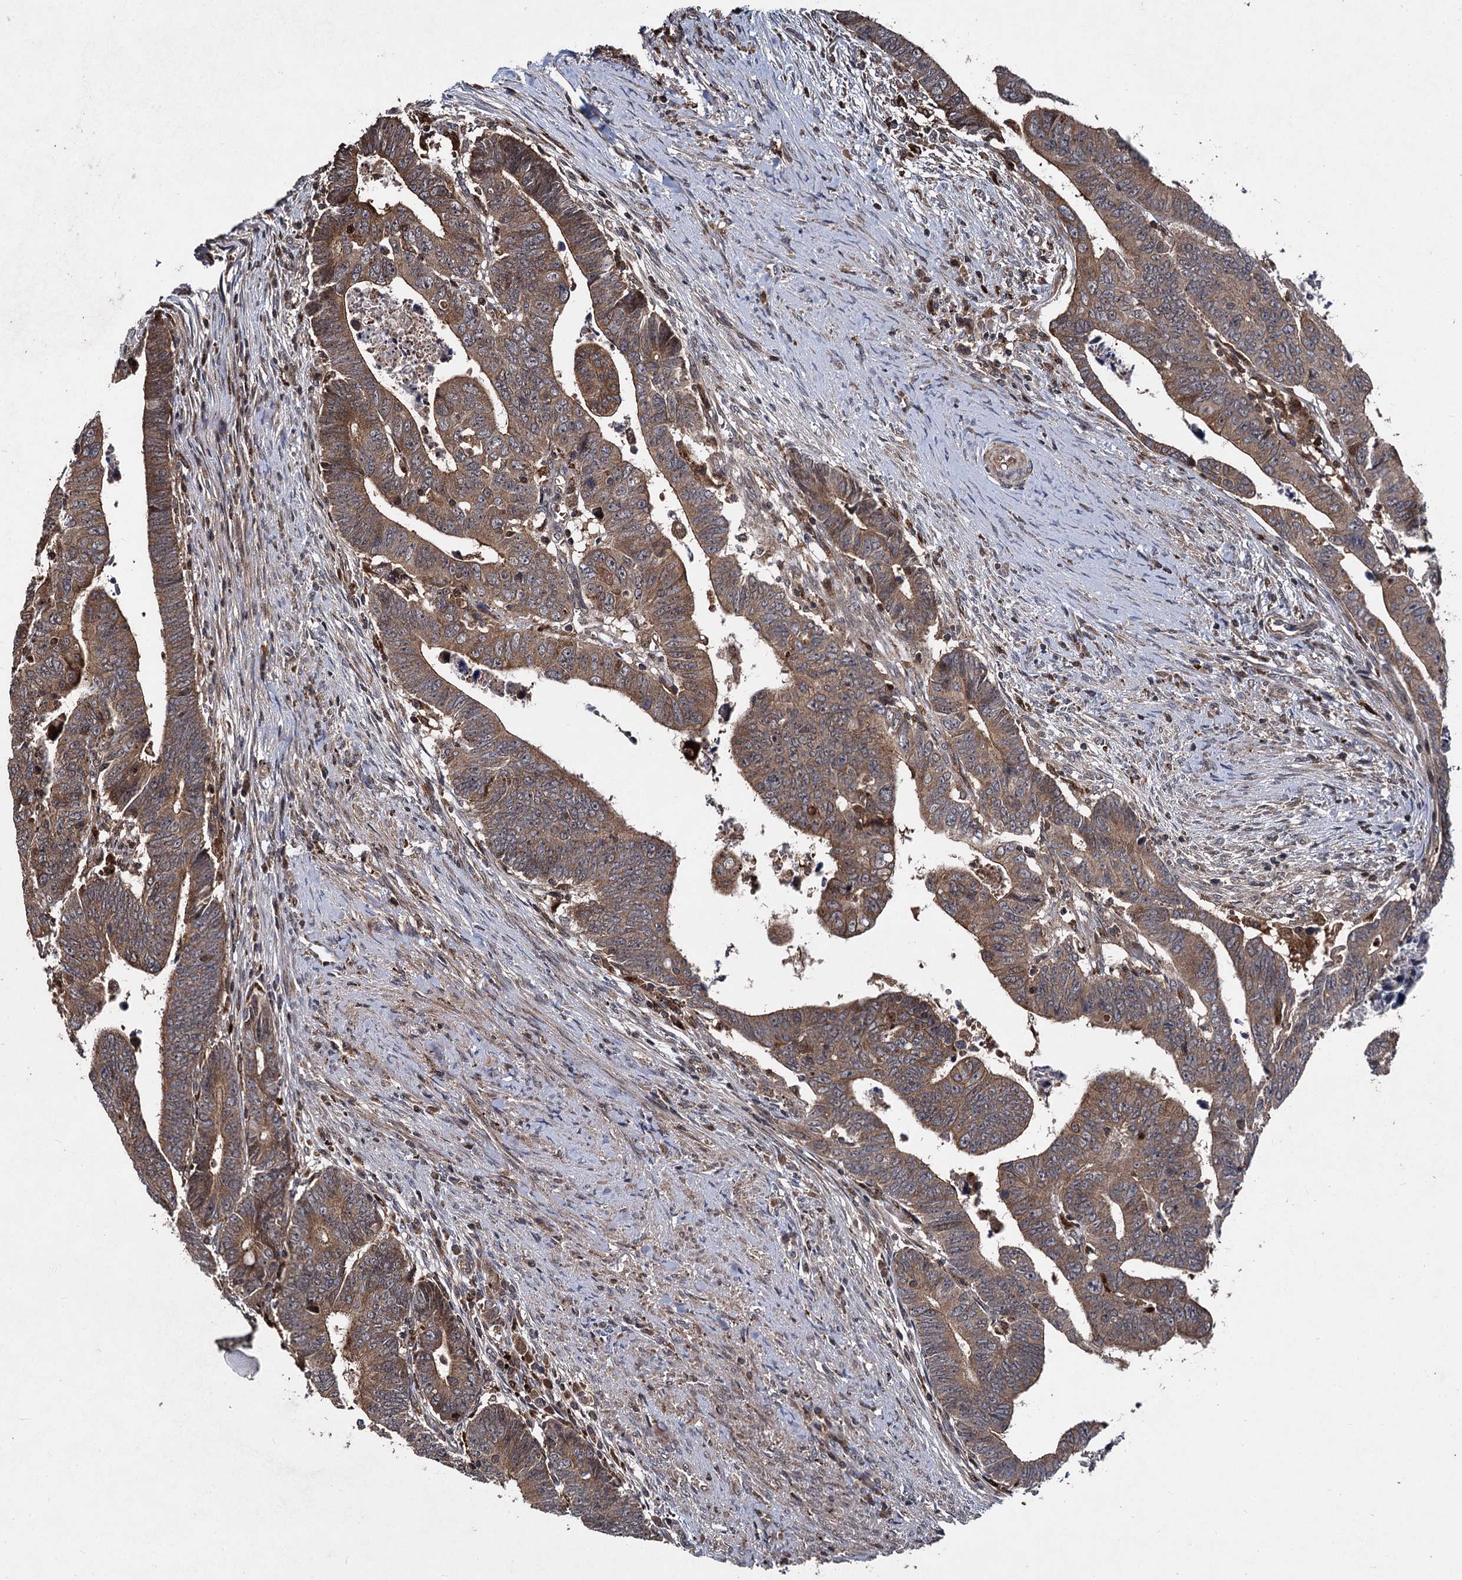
{"staining": {"intensity": "moderate", "quantity": ">75%", "location": "cytoplasmic/membranous"}, "tissue": "colorectal cancer", "cell_type": "Tumor cells", "image_type": "cancer", "snomed": [{"axis": "morphology", "description": "Normal tissue, NOS"}, {"axis": "morphology", "description": "Adenocarcinoma, NOS"}, {"axis": "topography", "description": "Rectum"}], "caption": "There is medium levels of moderate cytoplasmic/membranous staining in tumor cells of colorectal cancer (adenocarcinoma), as demonstrated by immunohistochemical staining (brown color).", "gene": "BCL2L2", "patient": {"sex": "female", "age": 65}}